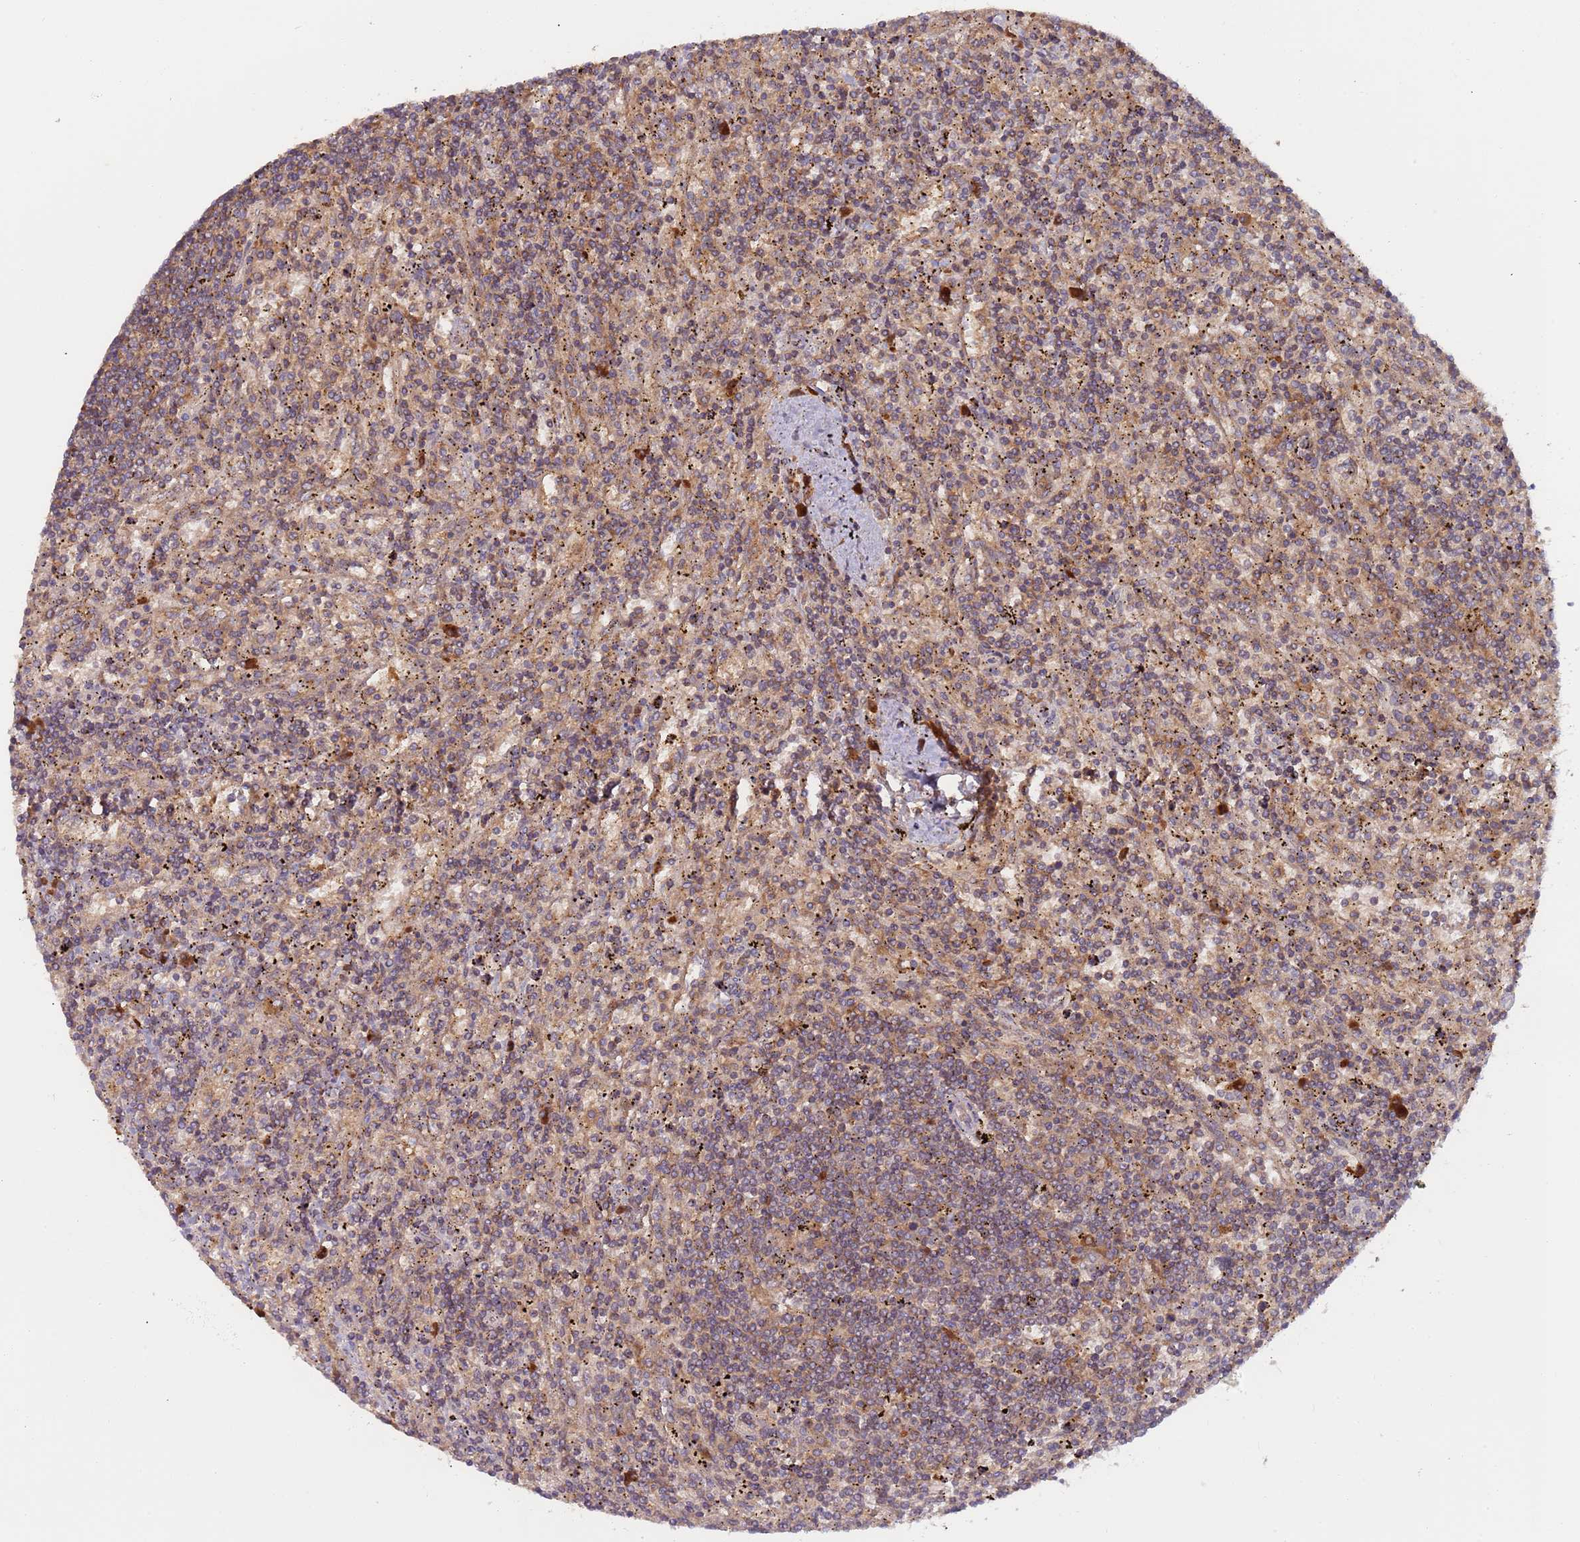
{"staining": {"intensity": "weak", "quantity": ">75%", "location": "cytoplasmic/membranous"}, "tissue": "lymphoma", "cell_type": "Tumor cells", "image_type": "cancer", "snomed": [{"axis": "morphology", "description": "Malignant lymphoma, non-Hodgkin's type, Low grade"}, {"axis": "topography", "description": "Spleen"}], "caption": "A high-resolution histopathology image shows immunohistochemistry staining of malignant lymphoma, non-Hodgkin's type (low-grade), which exhibits weak cytoplasmic/membranous positivity in about >75% of tumor cells. (DAB = brown stain, brightfield microscopy at high magnification).", "gene": "OR5A2", "patient": {"sex": "male", "age": 76}}